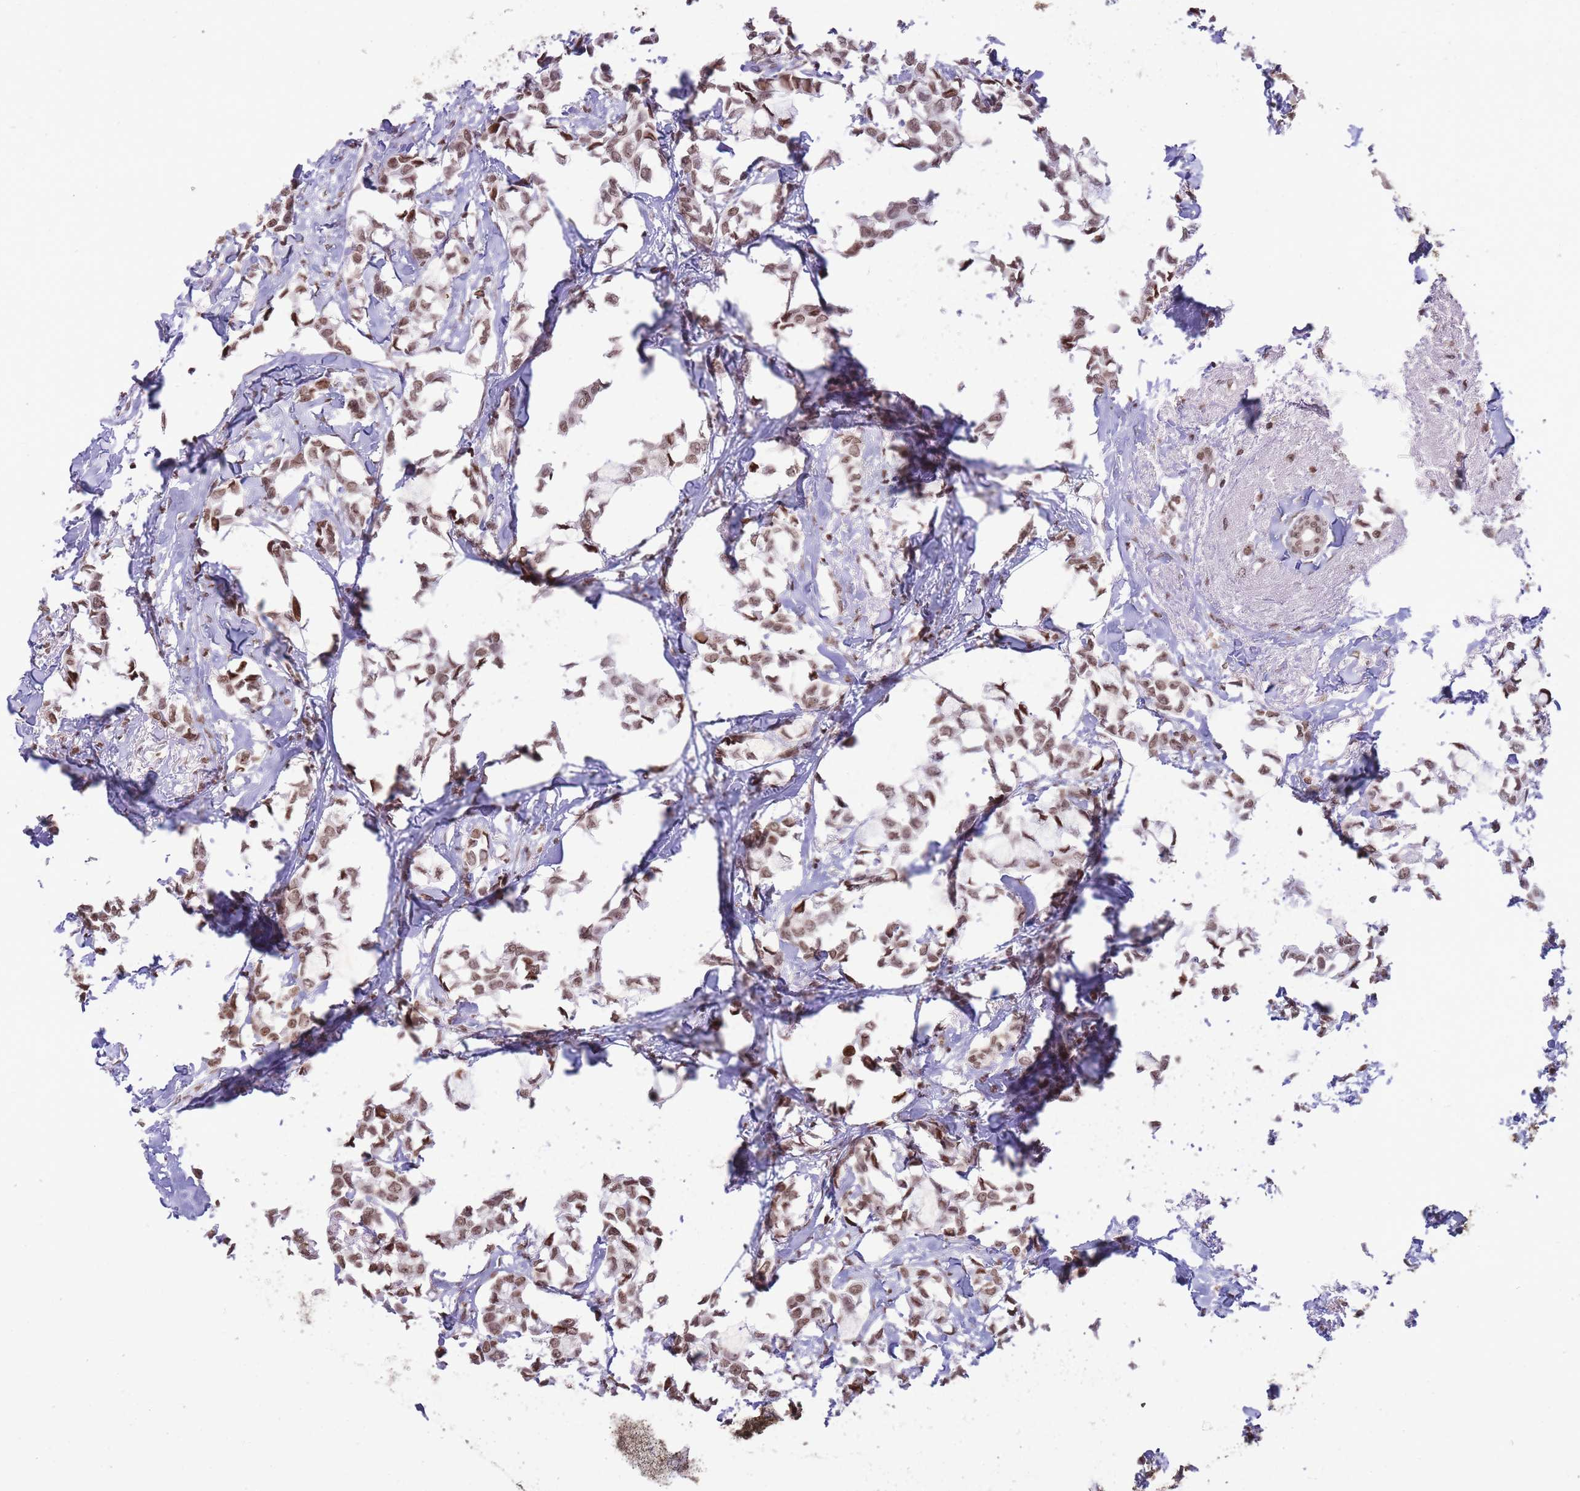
{"staining": {"intensity": "moderate", "quantity": ">75%", "location": "nuclear"}, "tissue": "breast cancer", "cell_type": "Tumor cells", "image_type": "cancer", "snomed": [{"axis": "morphology", "description": "Duct carcinoma"}, {"axis": "topography", "description": "Breast"}], "caption": "About >75% of tumor cells in intraductal carcinoma (breast) display moderate nuclear protein staining as visualized by brown immunohistochemical staining.", "gene": "SHISAL1", "patient": {"sex": "female", "age": 73}}